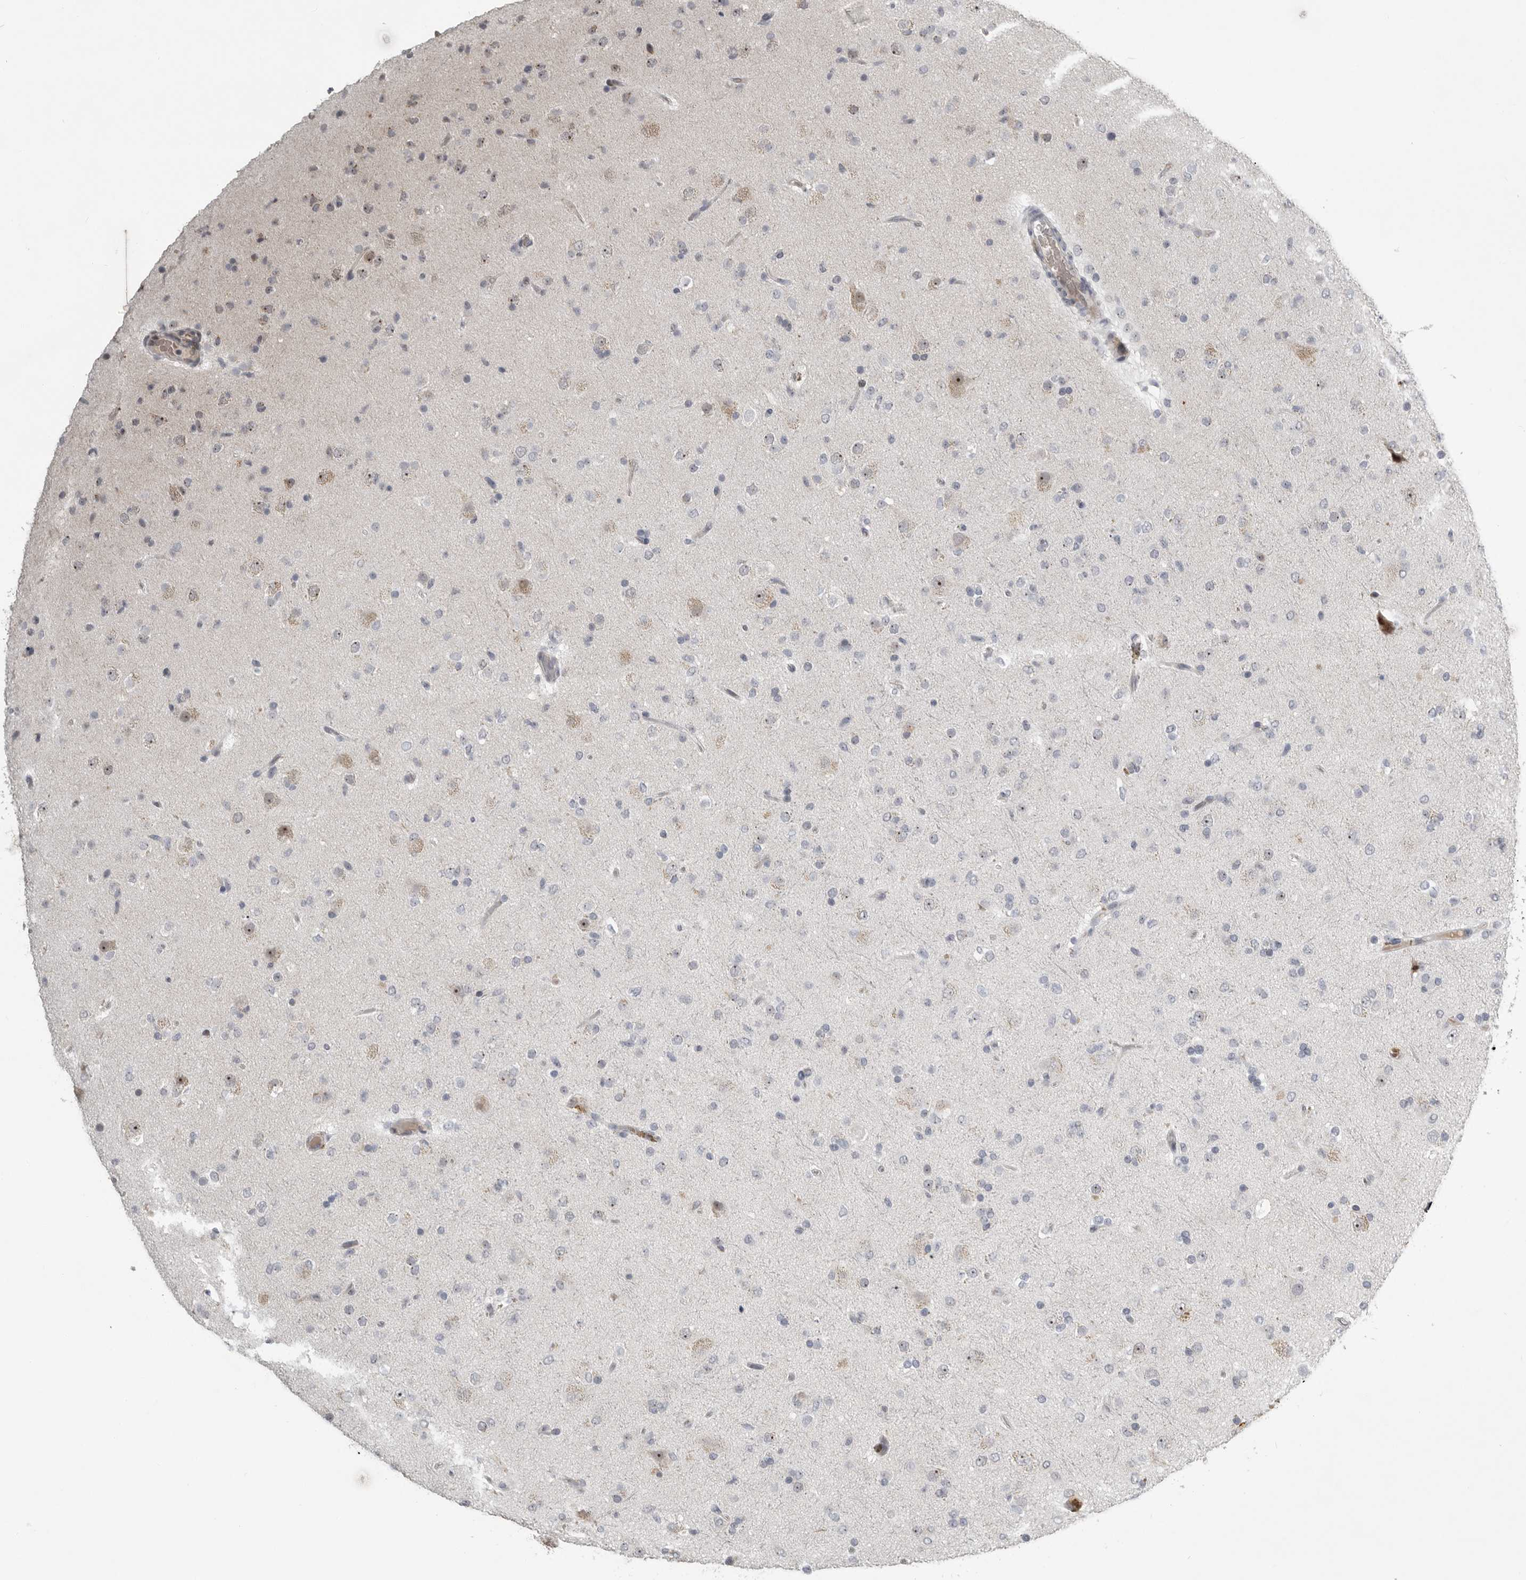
{"staining": {"intensity": "negative", "quantity": "none", "location": "none"}, "tissue": "glioma", "cell_type": "Tumor cells", "image_type": "cancer", "snomed": [{"axis": "morphology", "description": "Glioma, malignant, Low grade"}, {"axis": "topography", "description": "Brain"}], "caption": "Photomicrograph shows no protein staining in tumor cells of low-grade glioma (malignant) tissue.", "gene": "PCMTD1", "patient": {"sex": "male", "age": 65}}